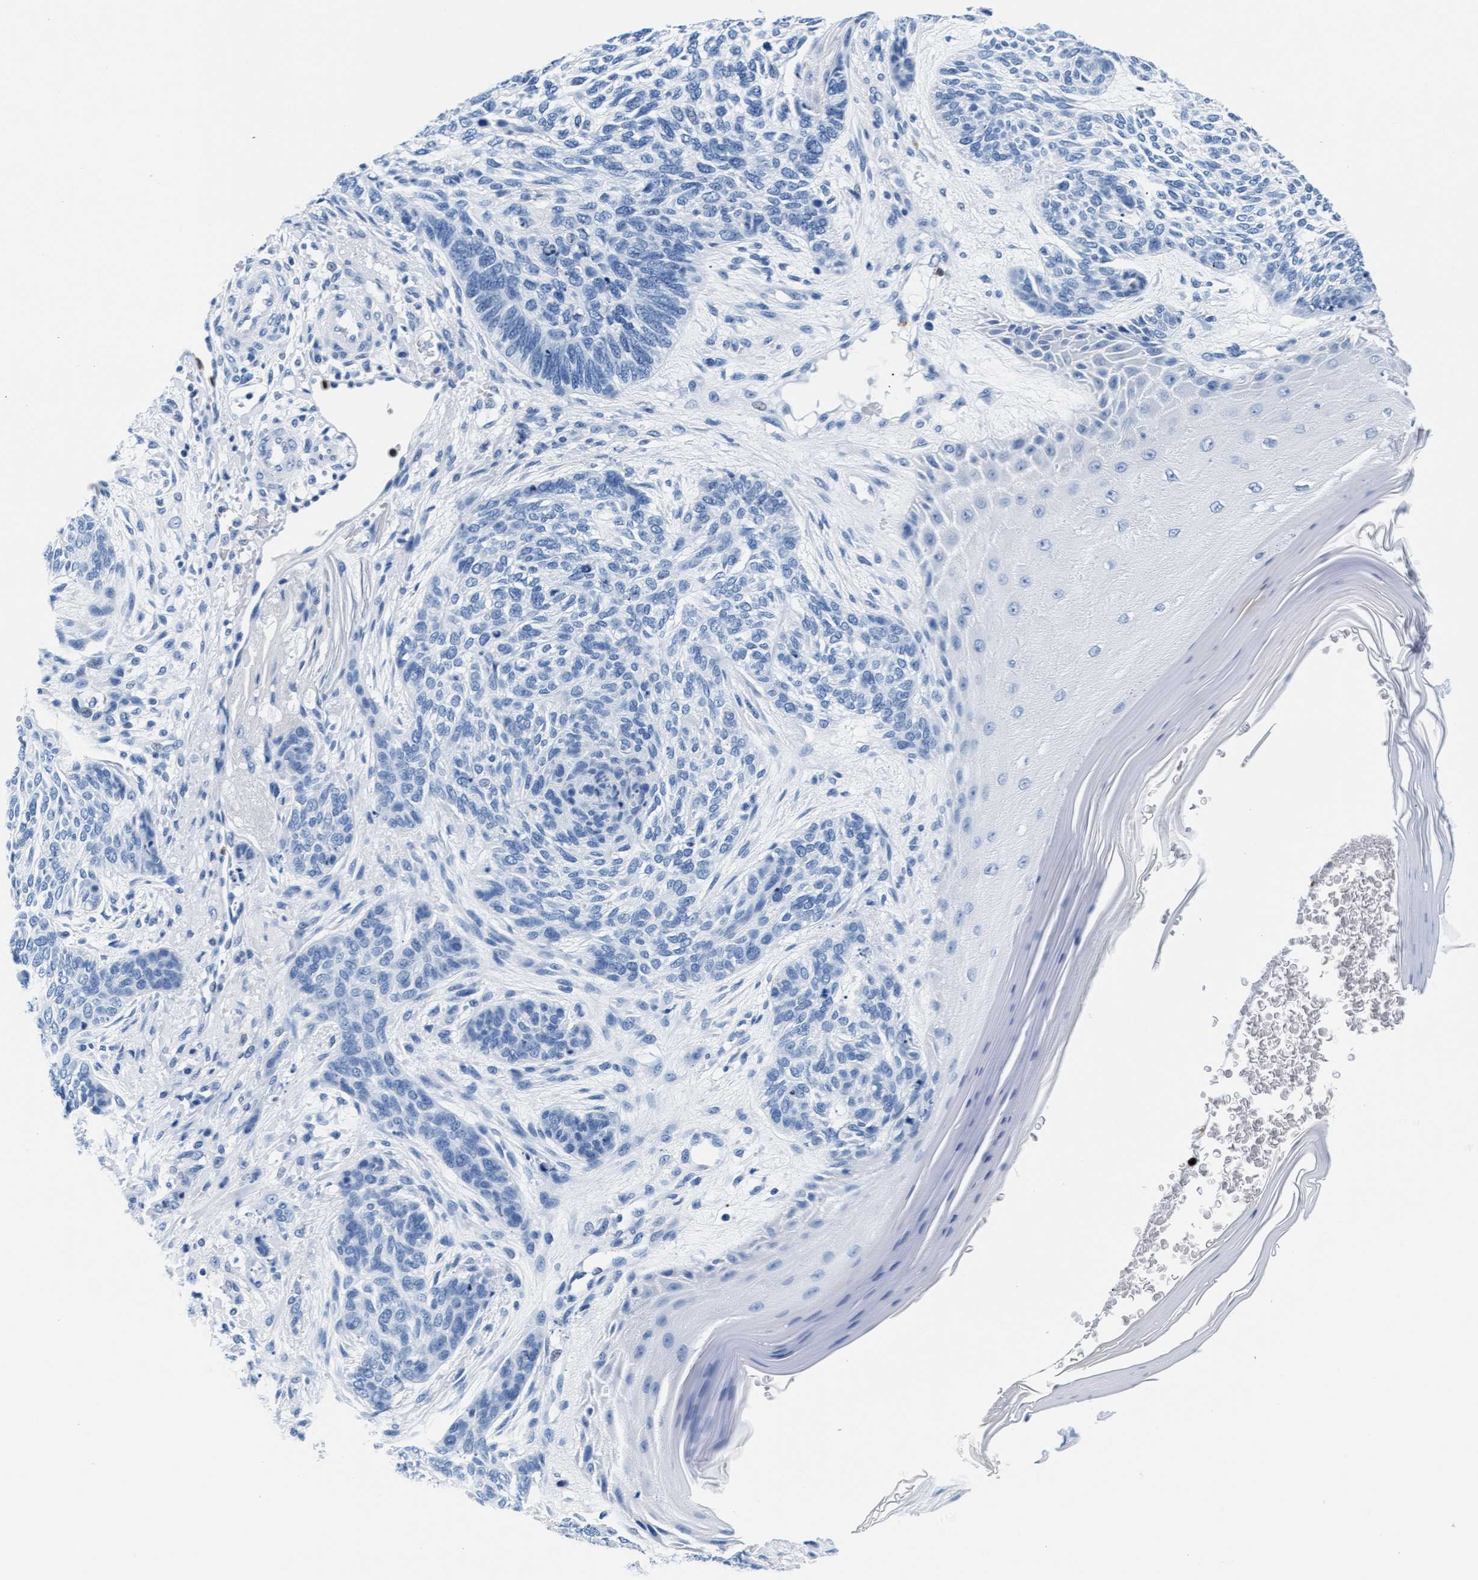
{"staining": {"intensity": "negative", "quantity": "none", "location": "none"}, "tissue": "skin cancer", "cell_type": "Tumor cells", "image_type": "cancer", "snomed": [{"axis": "morphology", "description": "Basal cell carcinoma"}, {"axis": "topography", "description": "Skin"}], "caption": "Human skin cancer (basal cell carcinoma) stained for a protein using immunohistochemistry (IHC) exhibits no expression in tumor cells.", "gene": "MMP8", "patient": {"sex": "male", "age": 55}}